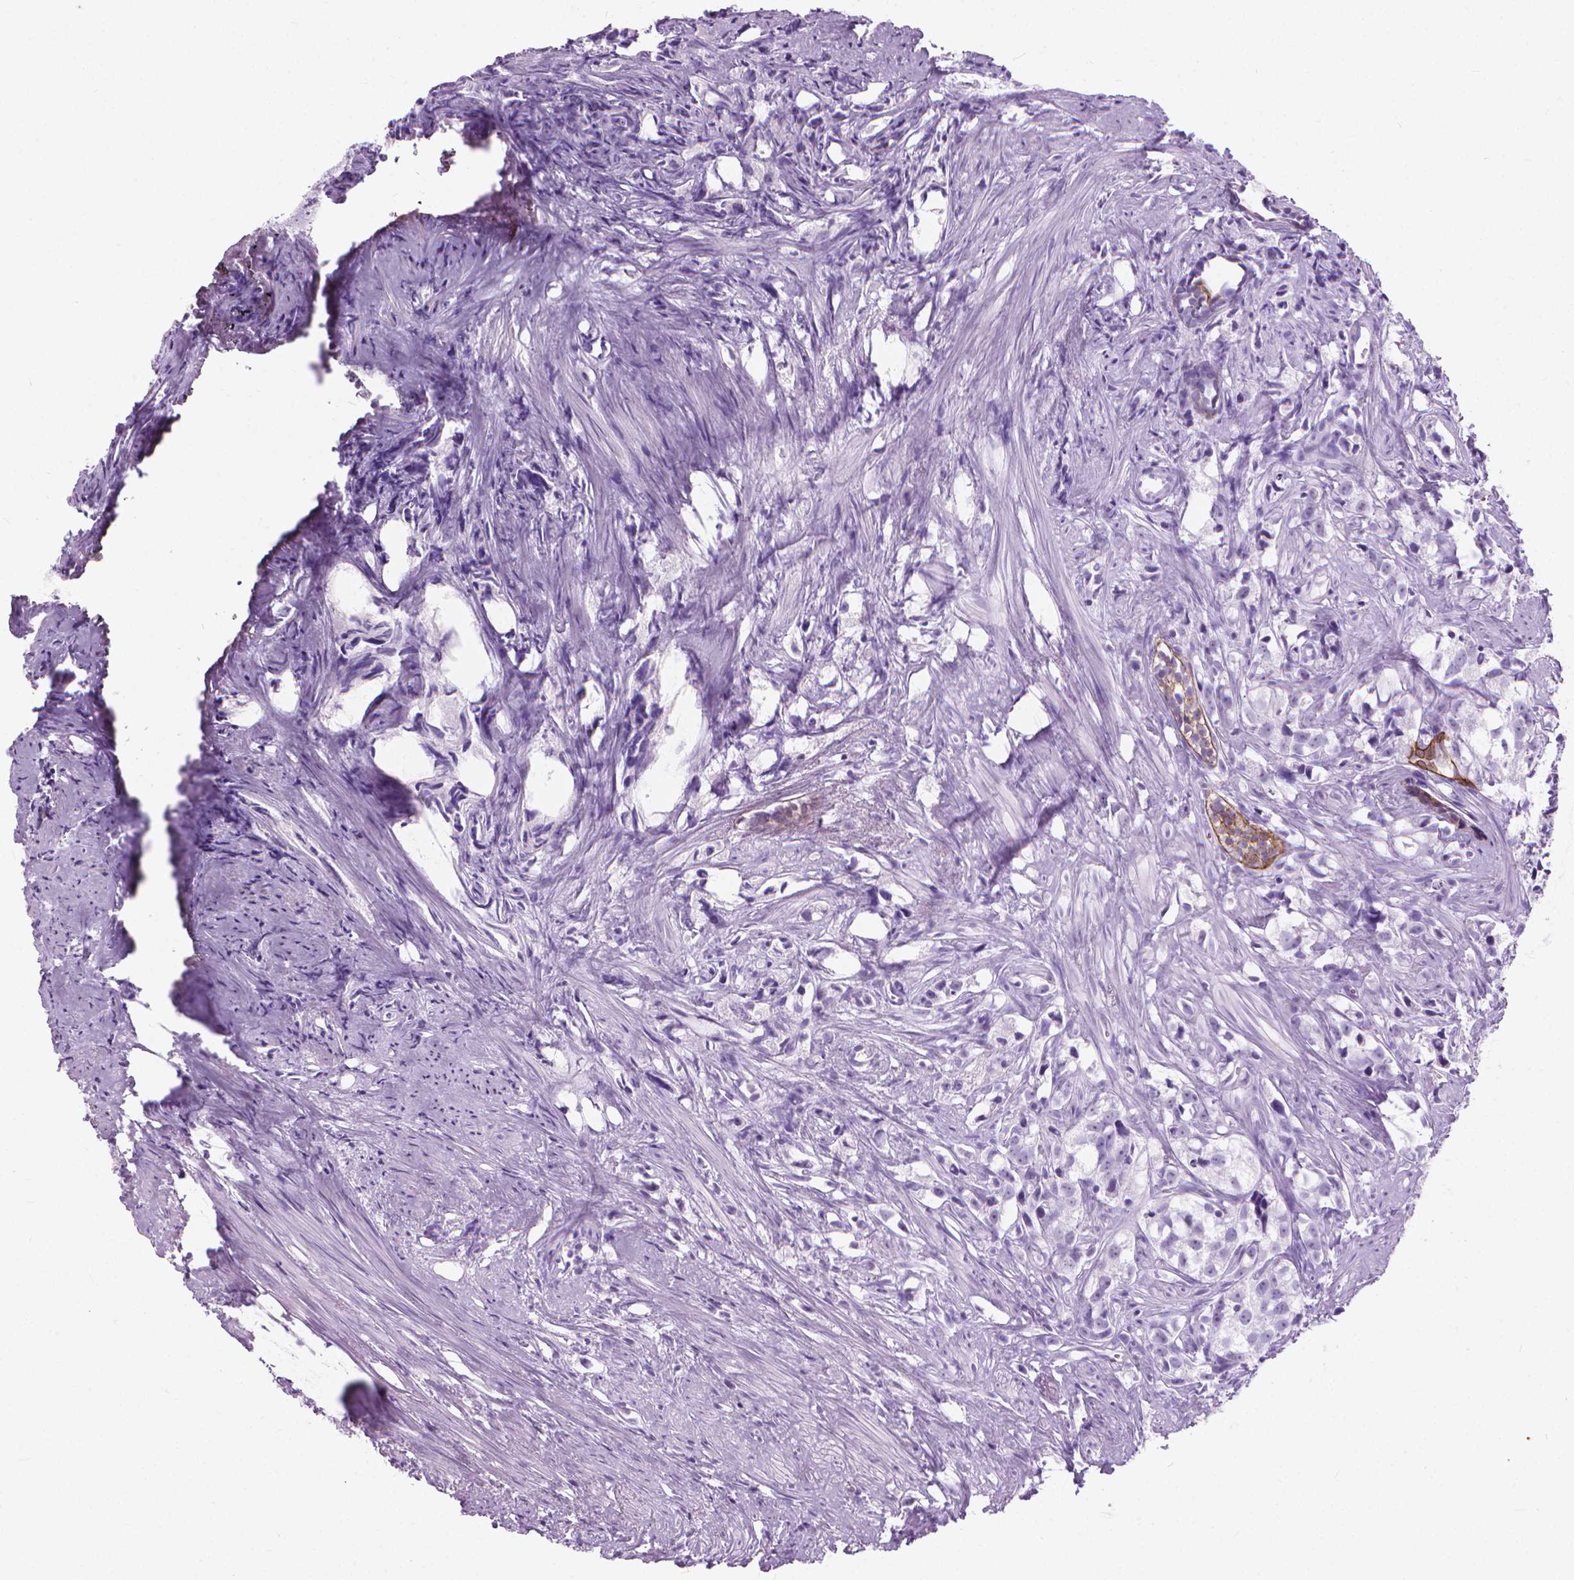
{"staining": {"intensity": "negative", "quantity": "none", "location": "none"}, "tissue": "prostate cancer", "cell_type": "Tumor cells", "image_type": "cancer", "snomed": [{"axis": "morphology", "description": "Adenocarcinoma, High grade"}, {"axis": "topography", "description": "Prostate"}], "caption": "Immunohistochemical staining of high-grade adenocarcinoma (prostate) reveals no significant staining in tumor cells.", "gene": "HTR2B", "patient": {"sex": "male", "age": 68}}